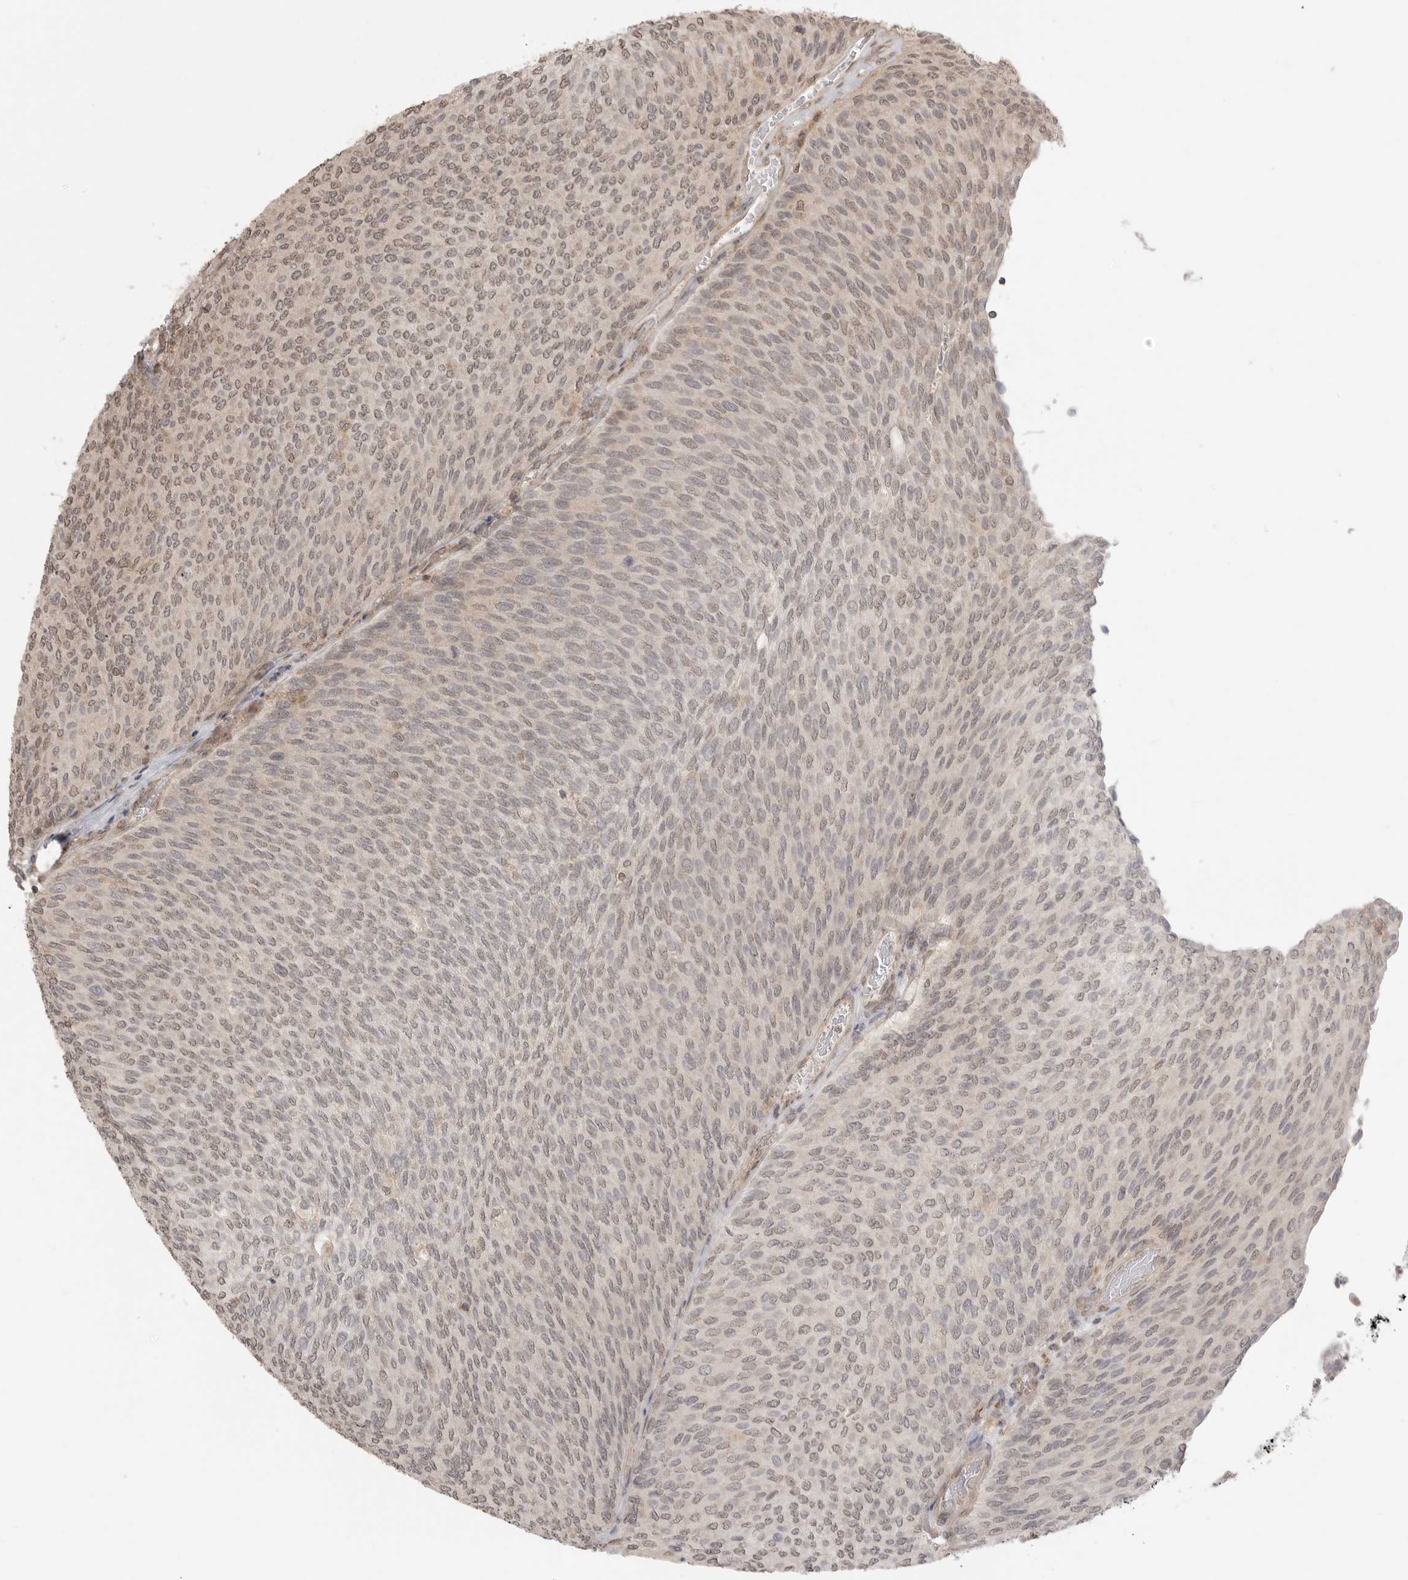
{"staining": {"intensity": "weak", "quantity": "25%-75%", "location": "nuclear"}, "tissue": "urothelial cancer", "cell_type": "Tumor cells", "image_type": "cancer", "snomed": [{"axis": "morphology", "description": "Urothelial carcinoma, Low grade"}, {"axis": "topography", "description": "Urinary bladder"}], "caption": "Urothelial cancer stained with a protein marker demonstrates weak staining in tumor cells.", "gene": "GPC2", "patient": {"sex": "female", "age": 79}}